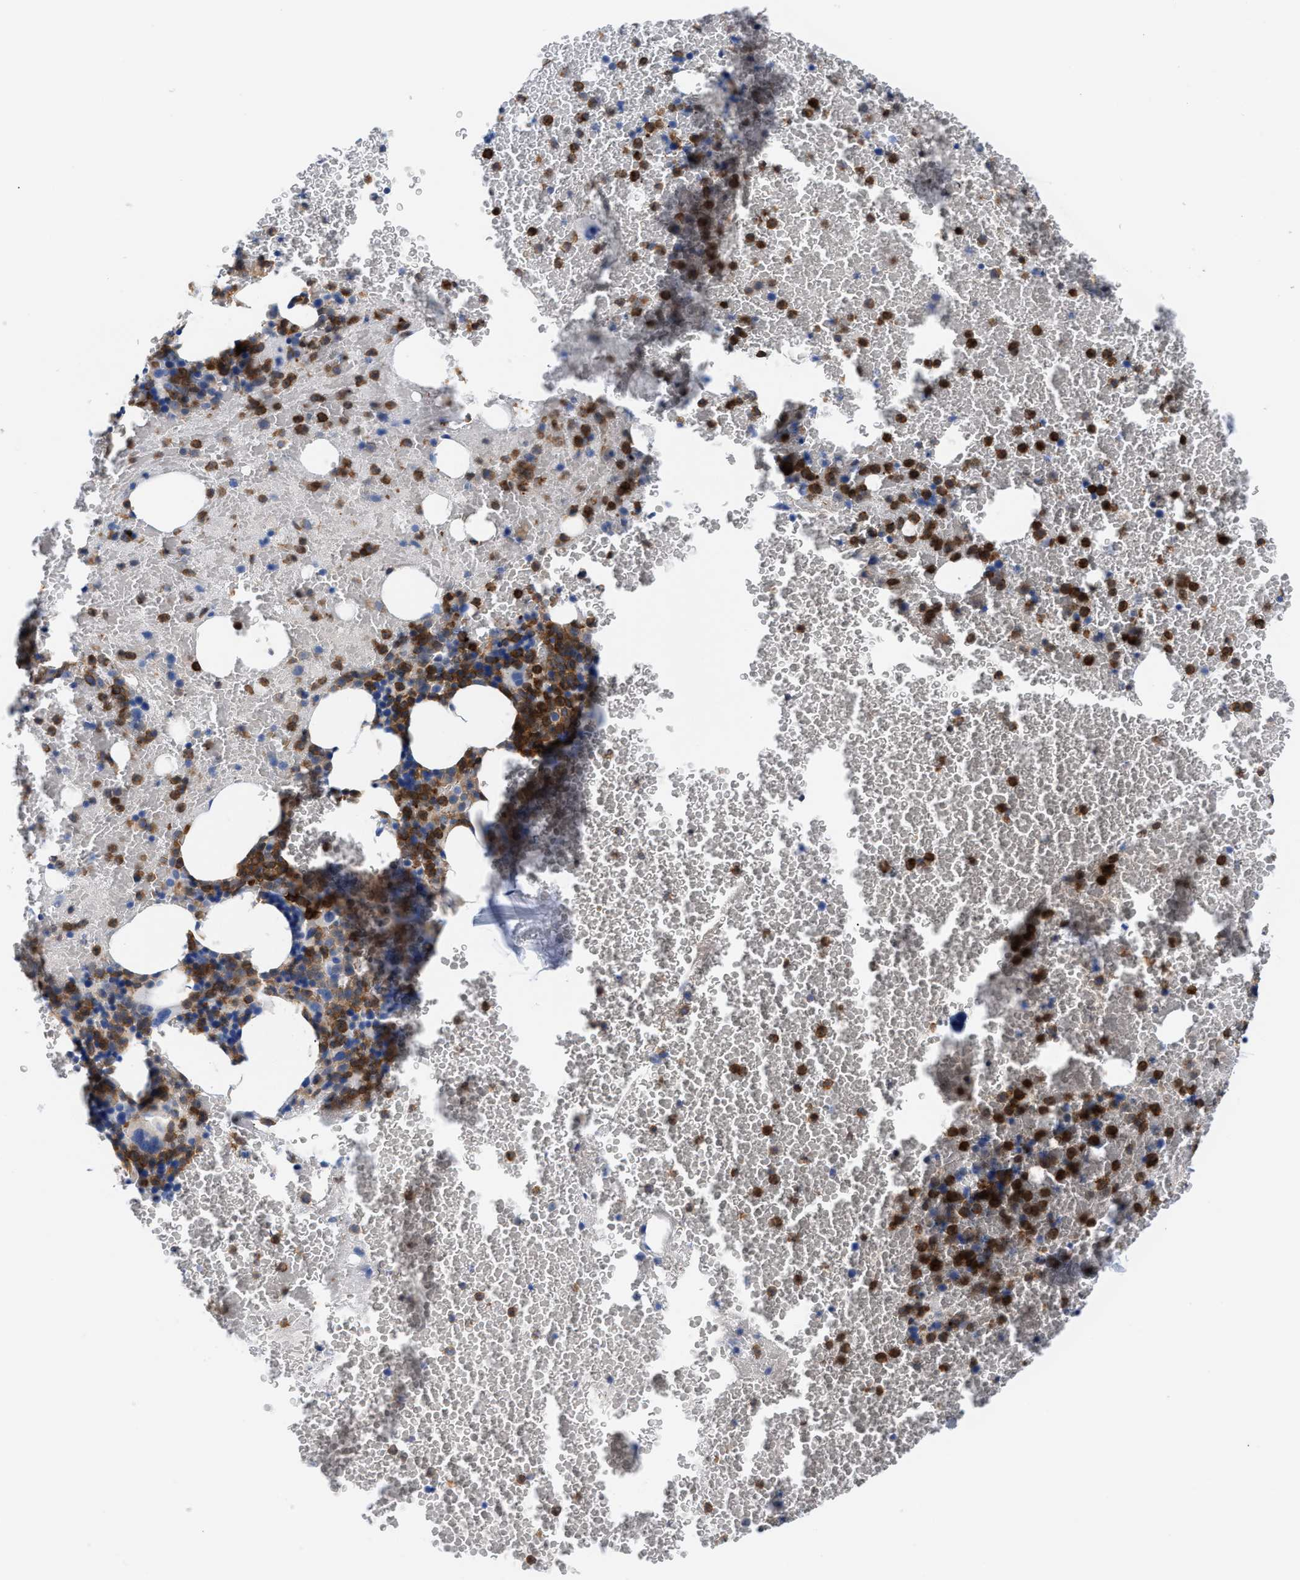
{"staining": {"intensity": "strong", "quantity": "25%-75%", "location": "cytoplasmic/membranous"}, "tissue": "bone marrow", "cell_type": "Hematopoietic cells", "image_type": "normal", "snomed": [{"axis": "morphology", "description": "Normal tissue, NOS"}, {"axis": "morphology", "description": "Inflammation, NOS"}, {"axis": "topography", "description": "Bone marrow"}], "caption": "This is a histology image of IHC staining of normal bone marrow, which shows strong expression in the cytoplasmic/membranous of hematopoietic cells.", "gene": "LCP1", "patient": {"sex": "male", "age": 47}}